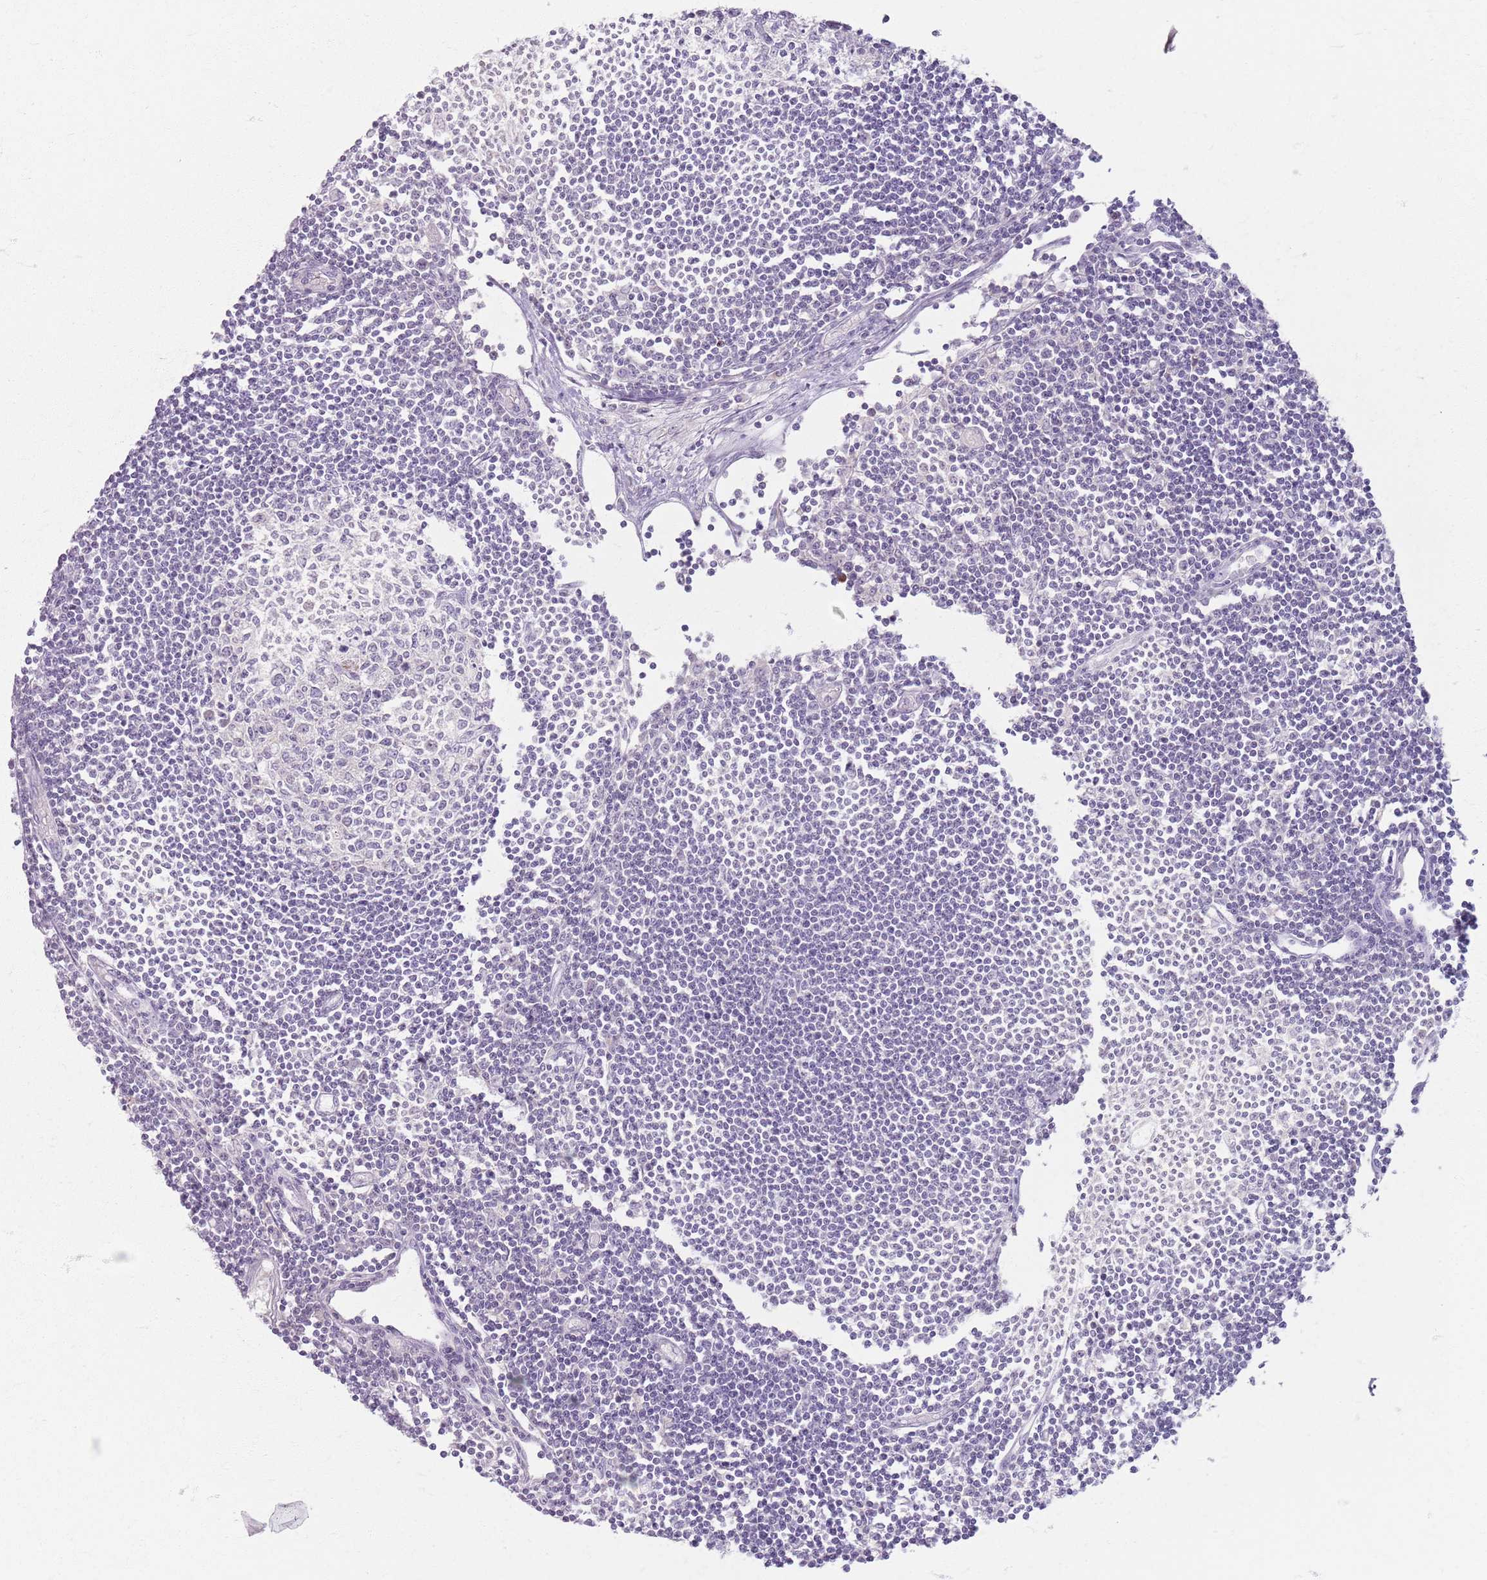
{"staining": {"intensity": "negative", "quantity": "none", "location": "none"}, "tissue": "lymph node", "cell_type": "Germinal center cells", "image_type": "normal", "snomed": [{"axis": "morphology", "description": "Normal tissue, NOS"}, {"axis": "topography", "description": "Lymph node"}], "caption": "This is an immunohistochemistry photomicrograph of normal lymph node. There is no positivity in germinal center cells.", "gene": "CRIPT", "patient": {"sex": "female", "age": 11}}